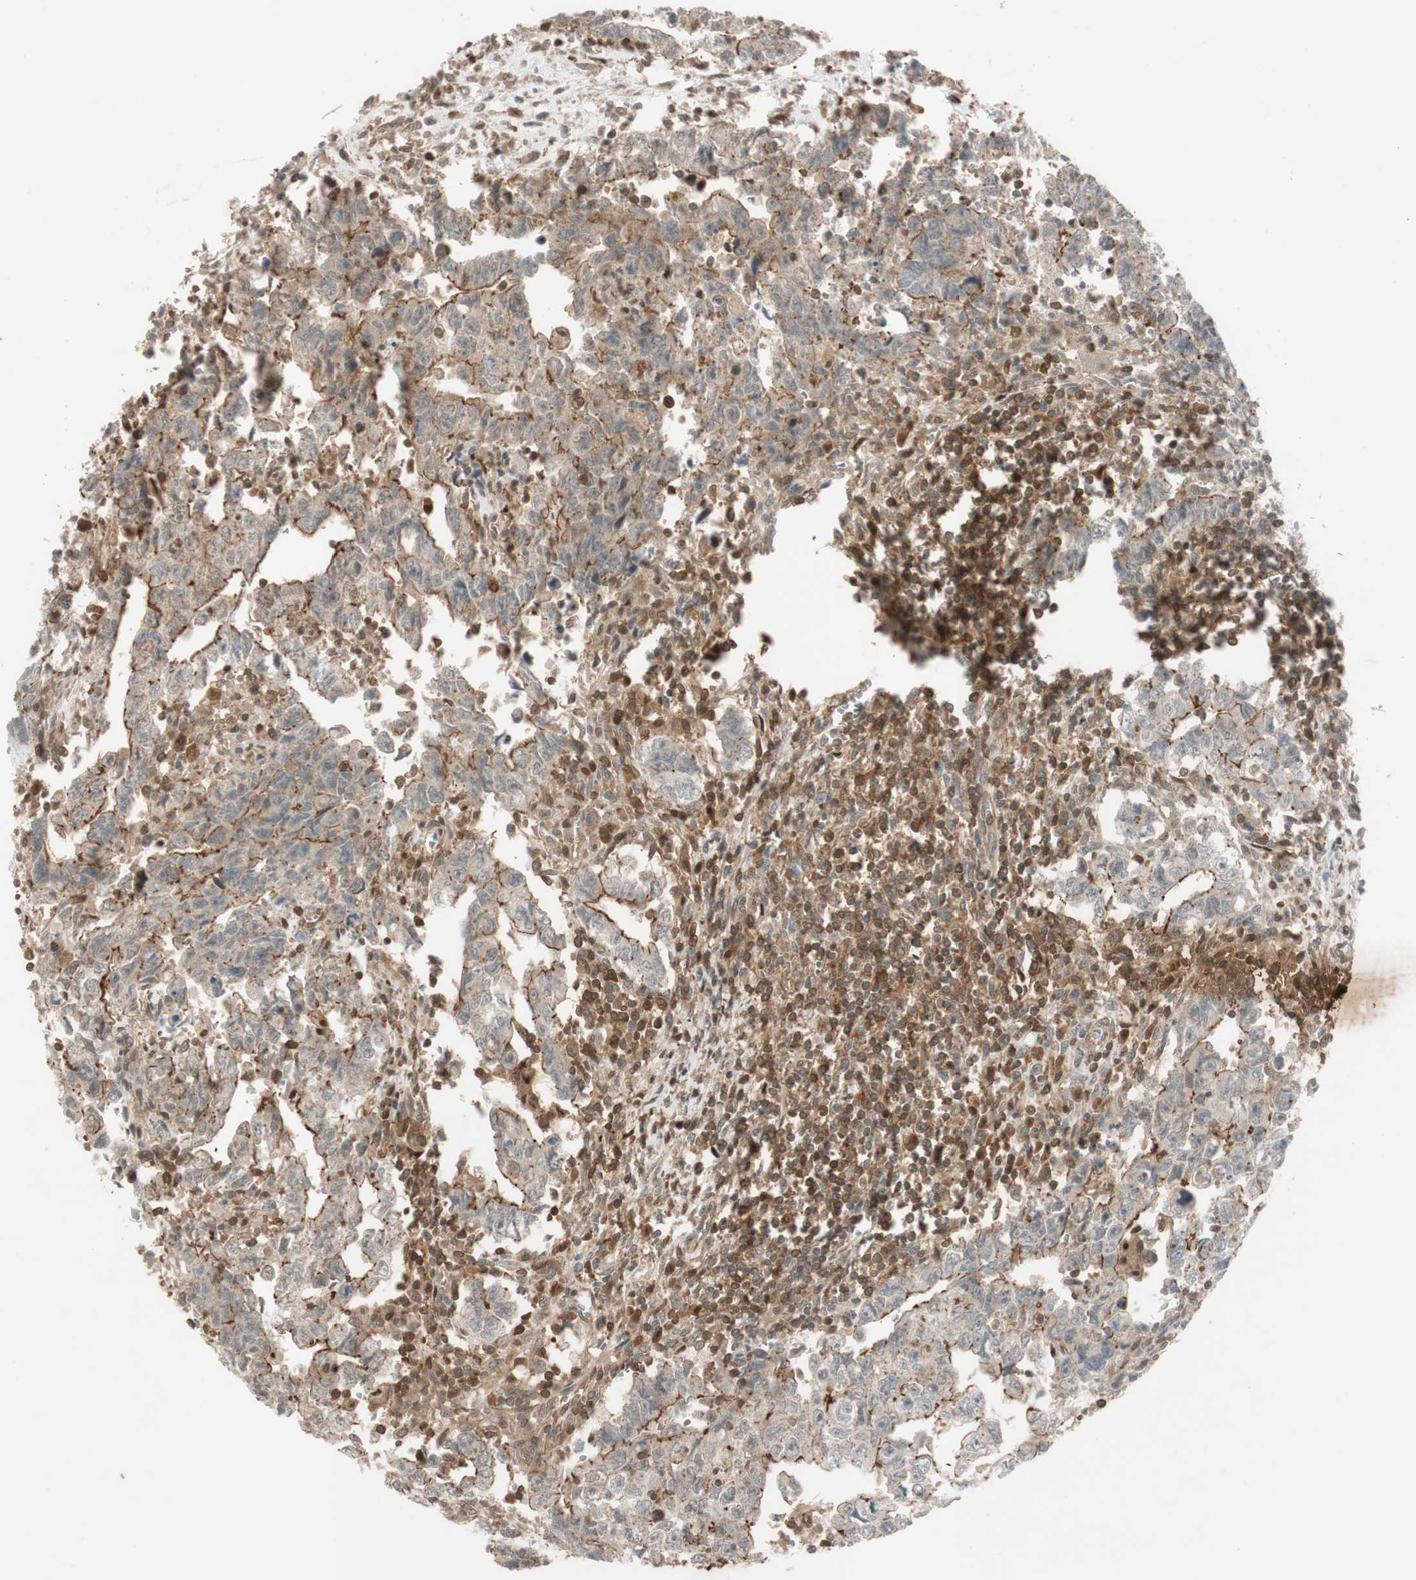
{"staining": {"intensity": "weak", "quantity": ">75%", "location": "cytoplasmic/membranous"}, "tissue": "testis cancer", "cell_type": "Tumor cells", "image_type": "cancer", "snomed": [{"axis": "morphology", "description": "Carcinoma, Embryonal, NOS"}, {"axis": "topography", "description": "Testis"}], "caption": "An image of human testis cancer stained for a protein displays weak cytoplasmic/membranous brown staining in tumor cells. The protein of interest is stained brown, and the nuclei are stained in blue (DAB IHC with brightfield microscopy, high magnification).", "gene": "EPHA8", "patient": {"sex": "male", "age": 28}}